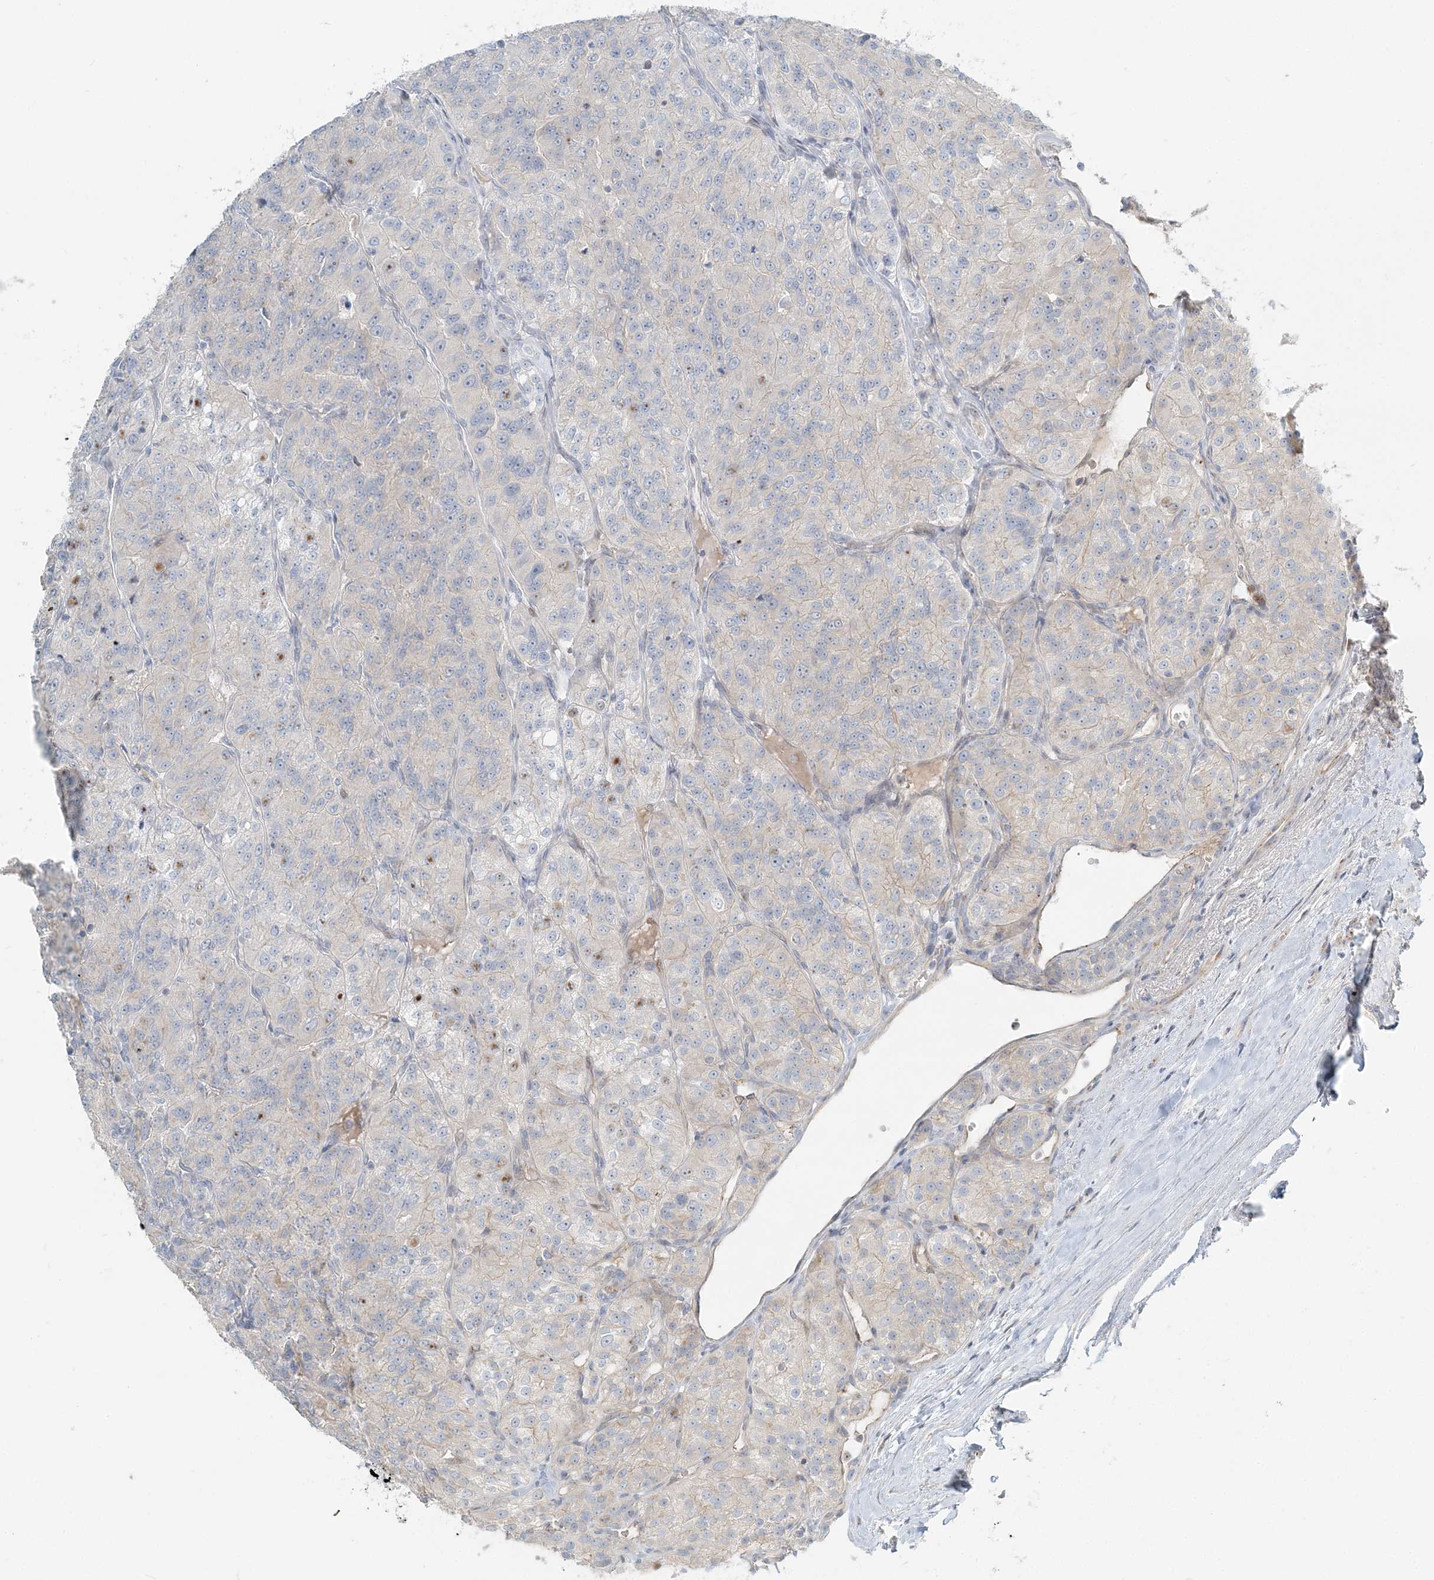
{"staining": {"intensity": "negative", "quantity": "none", "location": "none"}, "tissue": "renal cancer", "cell_type": "Tumor cells", "image_type": "cancer", "snomed": [{"axis": "morphology", "description": "Adenocarcinoma, NOS"}, {"axis": "topography", "description": "Kidney"}], "caption": "Tumor cells are negative for protein expression in human adenocarcinoma (renal).", "gene": "NAA11", "patient": {"sex": "female", "age": 63}}